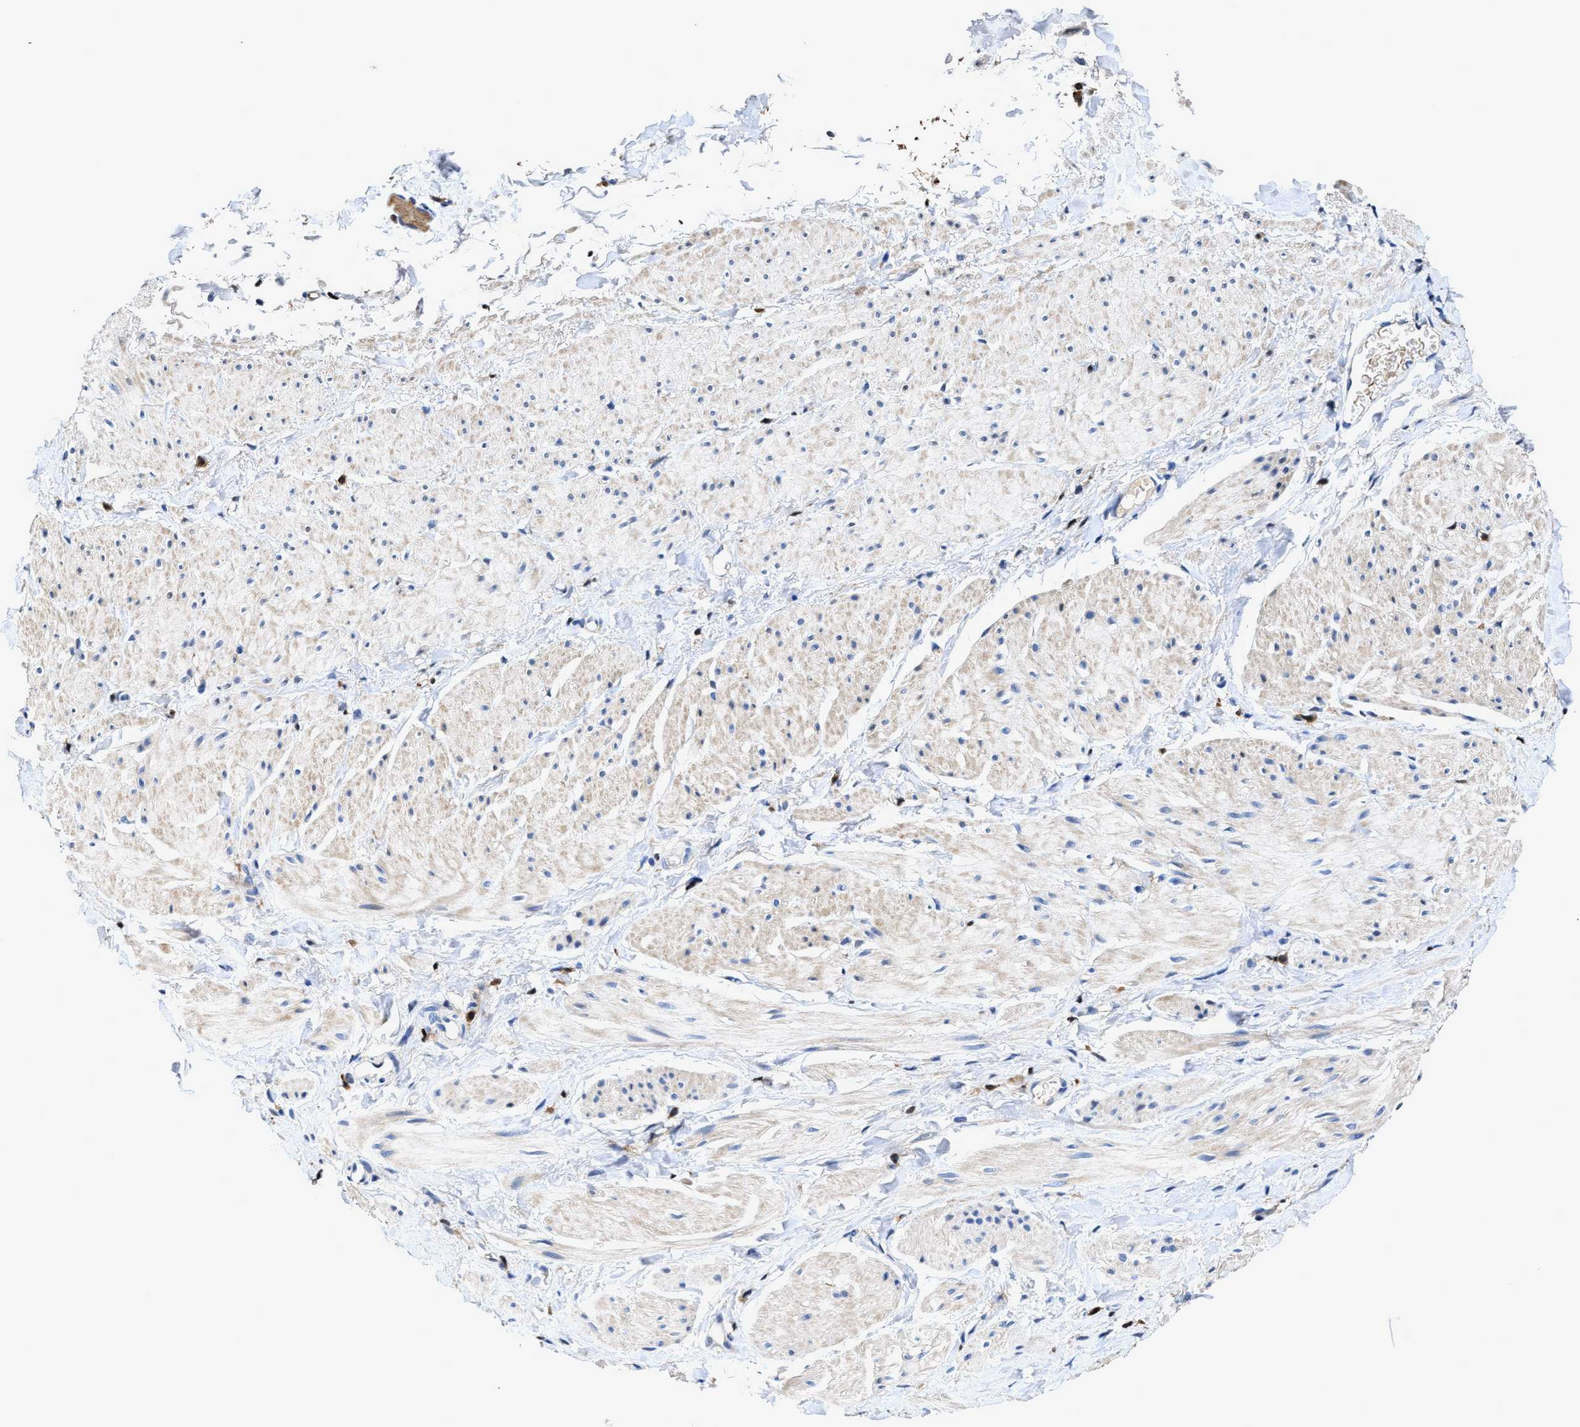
{"staining": {"intensity": "negative", "quantity": "none", "location": "none"}, "tissue": "smooth muscle", "cell_type": "Smooth muscle cells", "image_type": "normal", "snomed": [{"axis": "morphology", "description": "Normal tissue, NOS"}, {"axis": "topography", "description": "Smooth muscle"}], "caption": "Smooth muscle cells show no significant protein expression in normal smooth muscle.", "gene": "RGS10", "patient": {"sex": "male", "age": 16}}